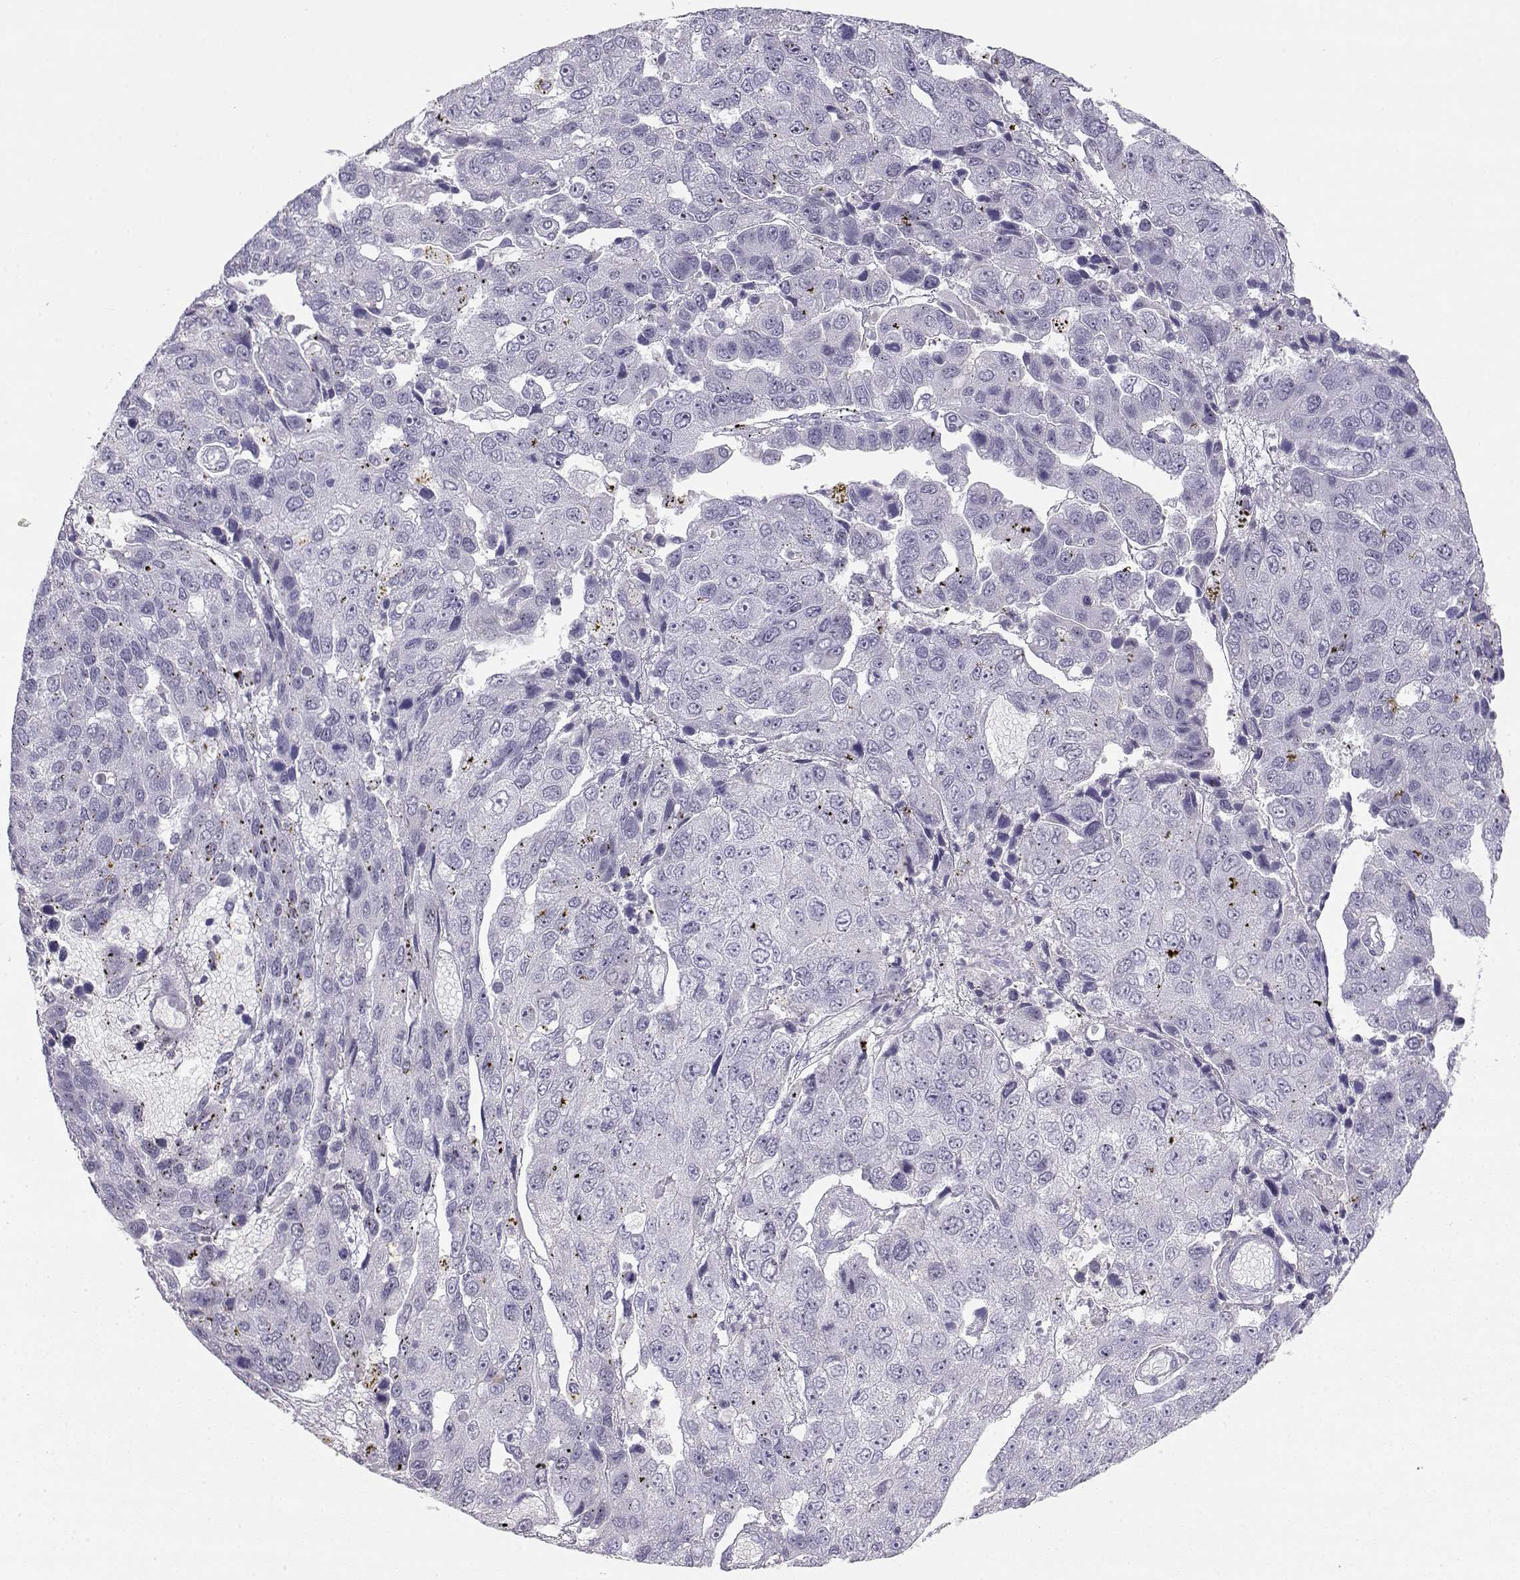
{"staining": {"intensity": "negative", "quantity": "none", "location": "none"}, "tissue": "pancreatic cancer", "cell_type": "Tumor cells", "image_type": "cancer", "snomed": [{"axis": "morphology", "description": "Adenocarcinoma, NOS"}, {"axis": "topography", "description": "Pancreas"}], "caption": "A photomicrograph of human pancreatic cancer is negative for staining in tumor cells.", "gene": "OPN5", "patient": {"sex": "female", "age": 61}}